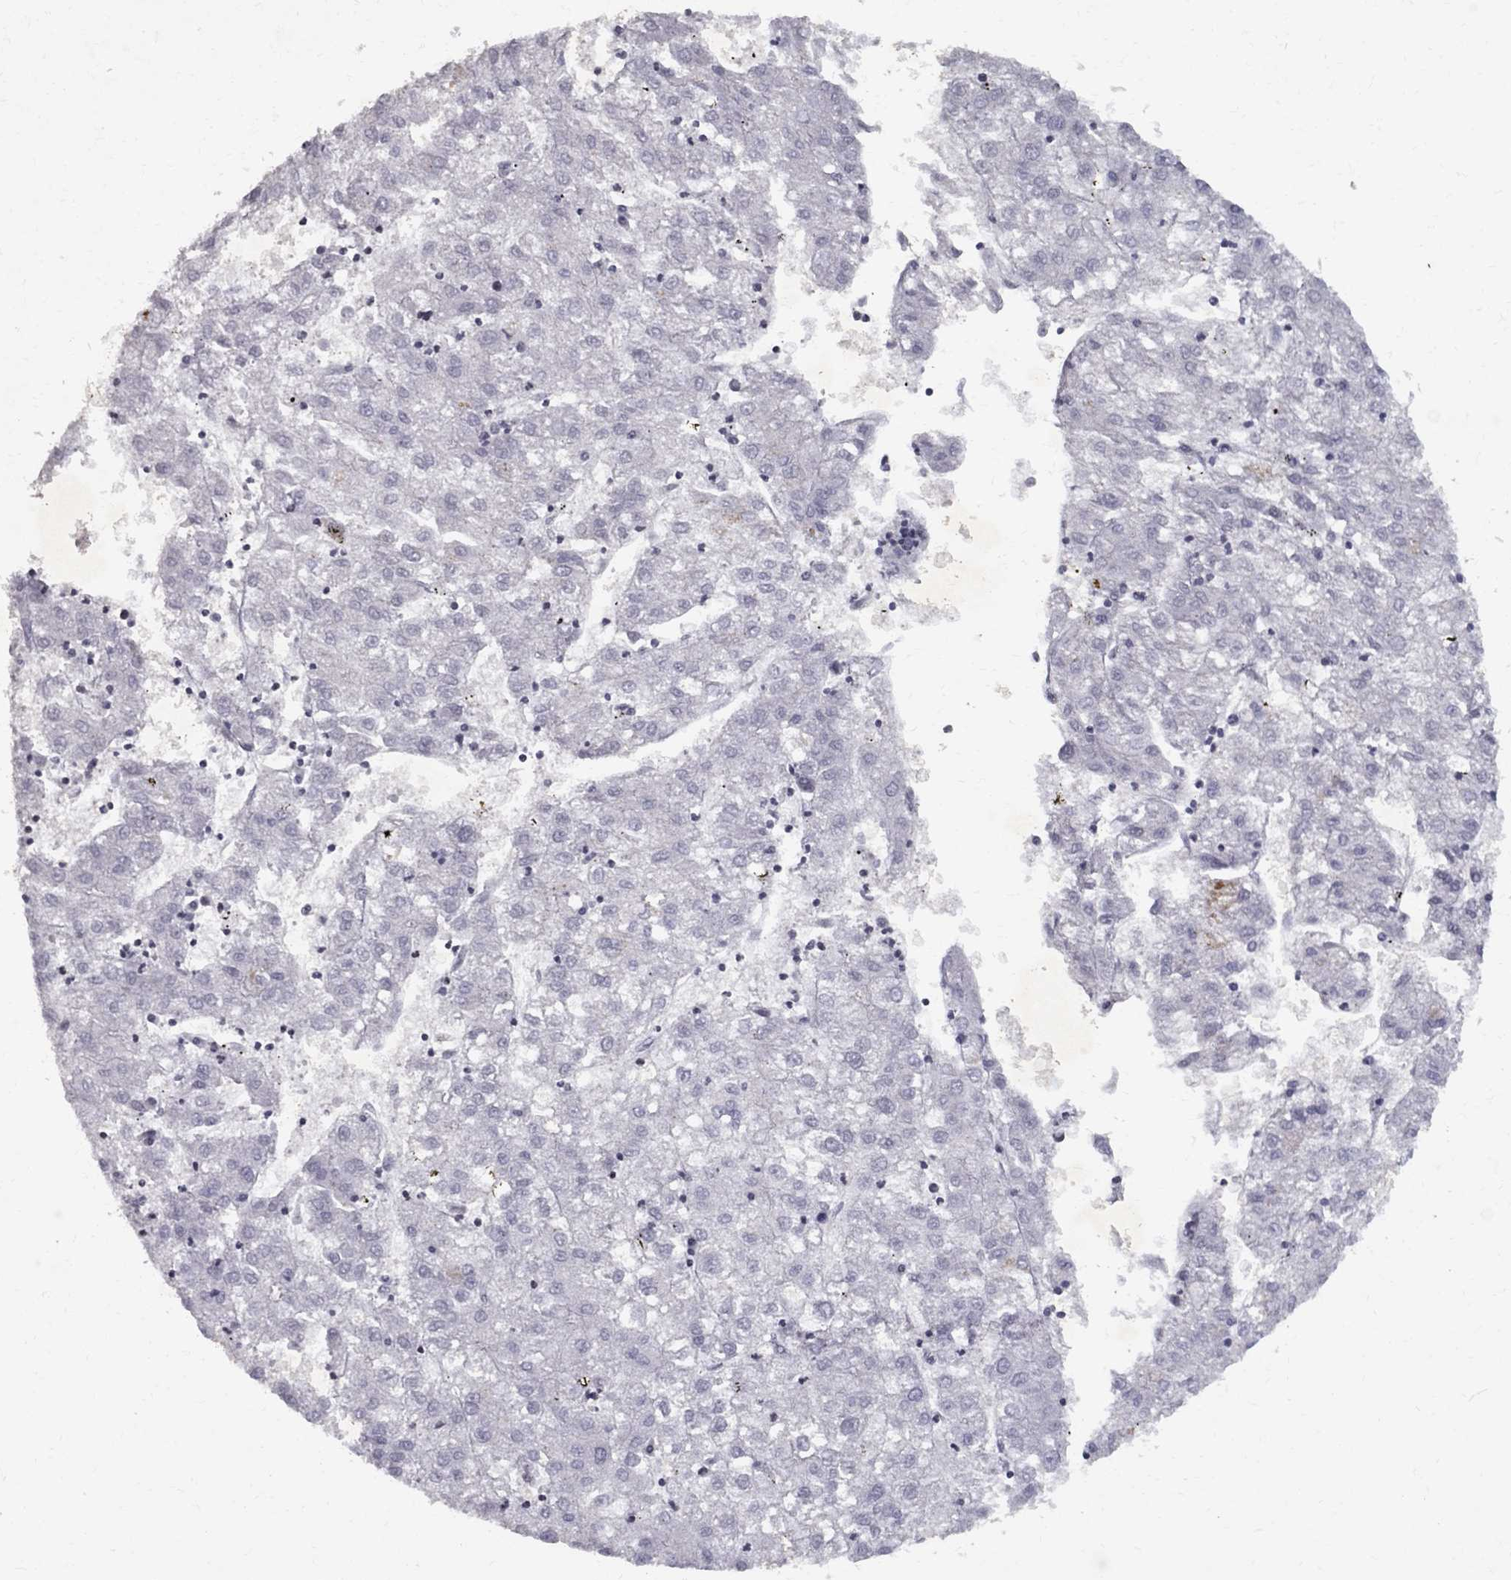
{"staining": {"intensity": "negative", "quantity": "none", "location": "none"}, "tissue": "liver cancer", "cell_type": "Tumor cells", "image_type": "cancer", "snomed": [{"axis": "morphology", "description": "Carcinoma, Hepatocellular, NOS"}, {"axis": "topography", "description": "Liver"}], "caption": "IHC of liver hepatocellular carcinoma displays no staining in tumor cells.", "gene": "CLIC6", "patient": {"sex": "male", "age": 72}}